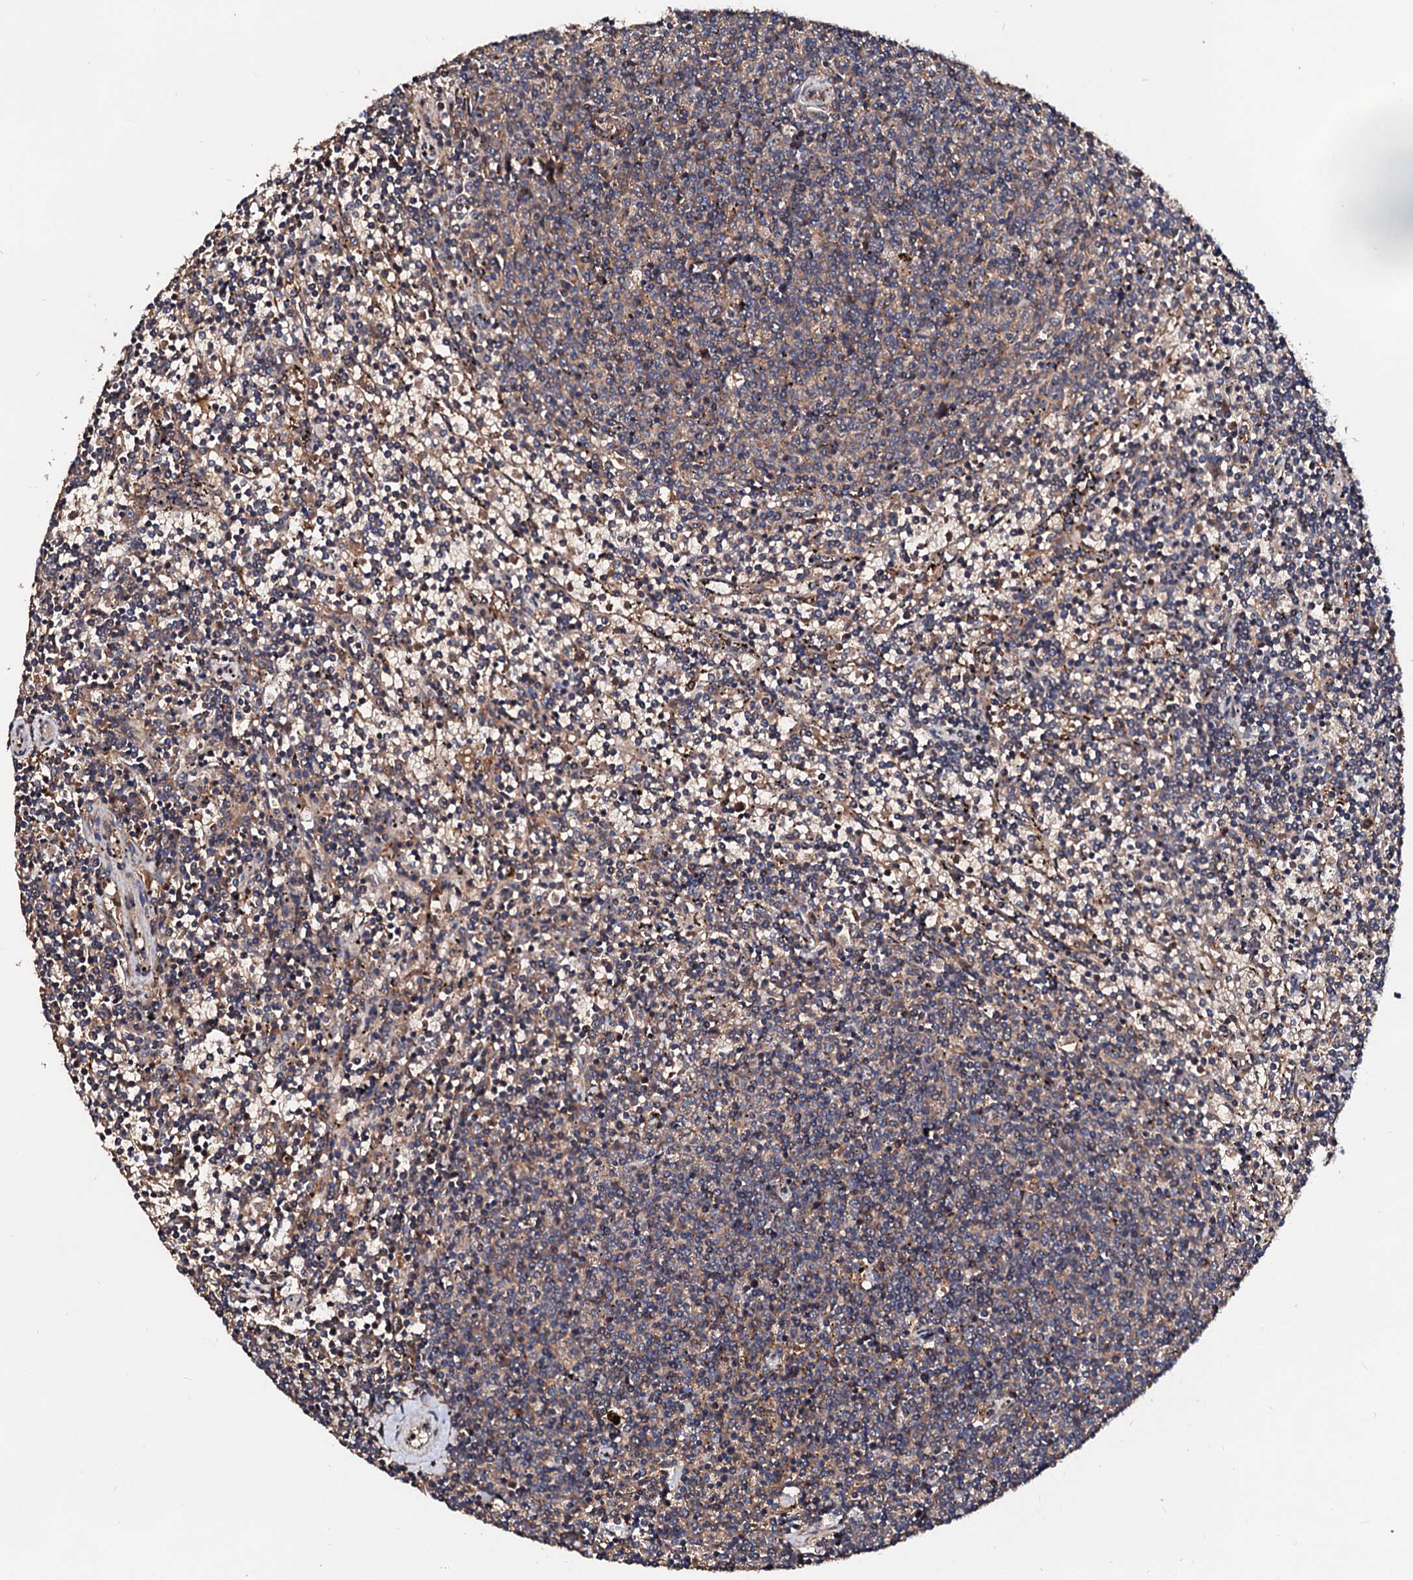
{"staining": {"intensity": "weak", "quantity": "<25%", "location": "cytoplasmic/membranous"}, "tissue": "lymphoma", "cell_type": "Tumor cells", "image_type": "cancer", "snomed": [{"axis": "morphology", "description": "Malignant lymphoma, non-Hodgkin's type, Low grade"}, {"axis": "topography", "description": "Spleen"}], "caption": "IHC of human malignant lymphoma, non-Hodgkin's type (low-grade) demonstrates no staining in tumor cells.", "gene": "EXTL1", "patient": {"sex": "female", "age": 50}}